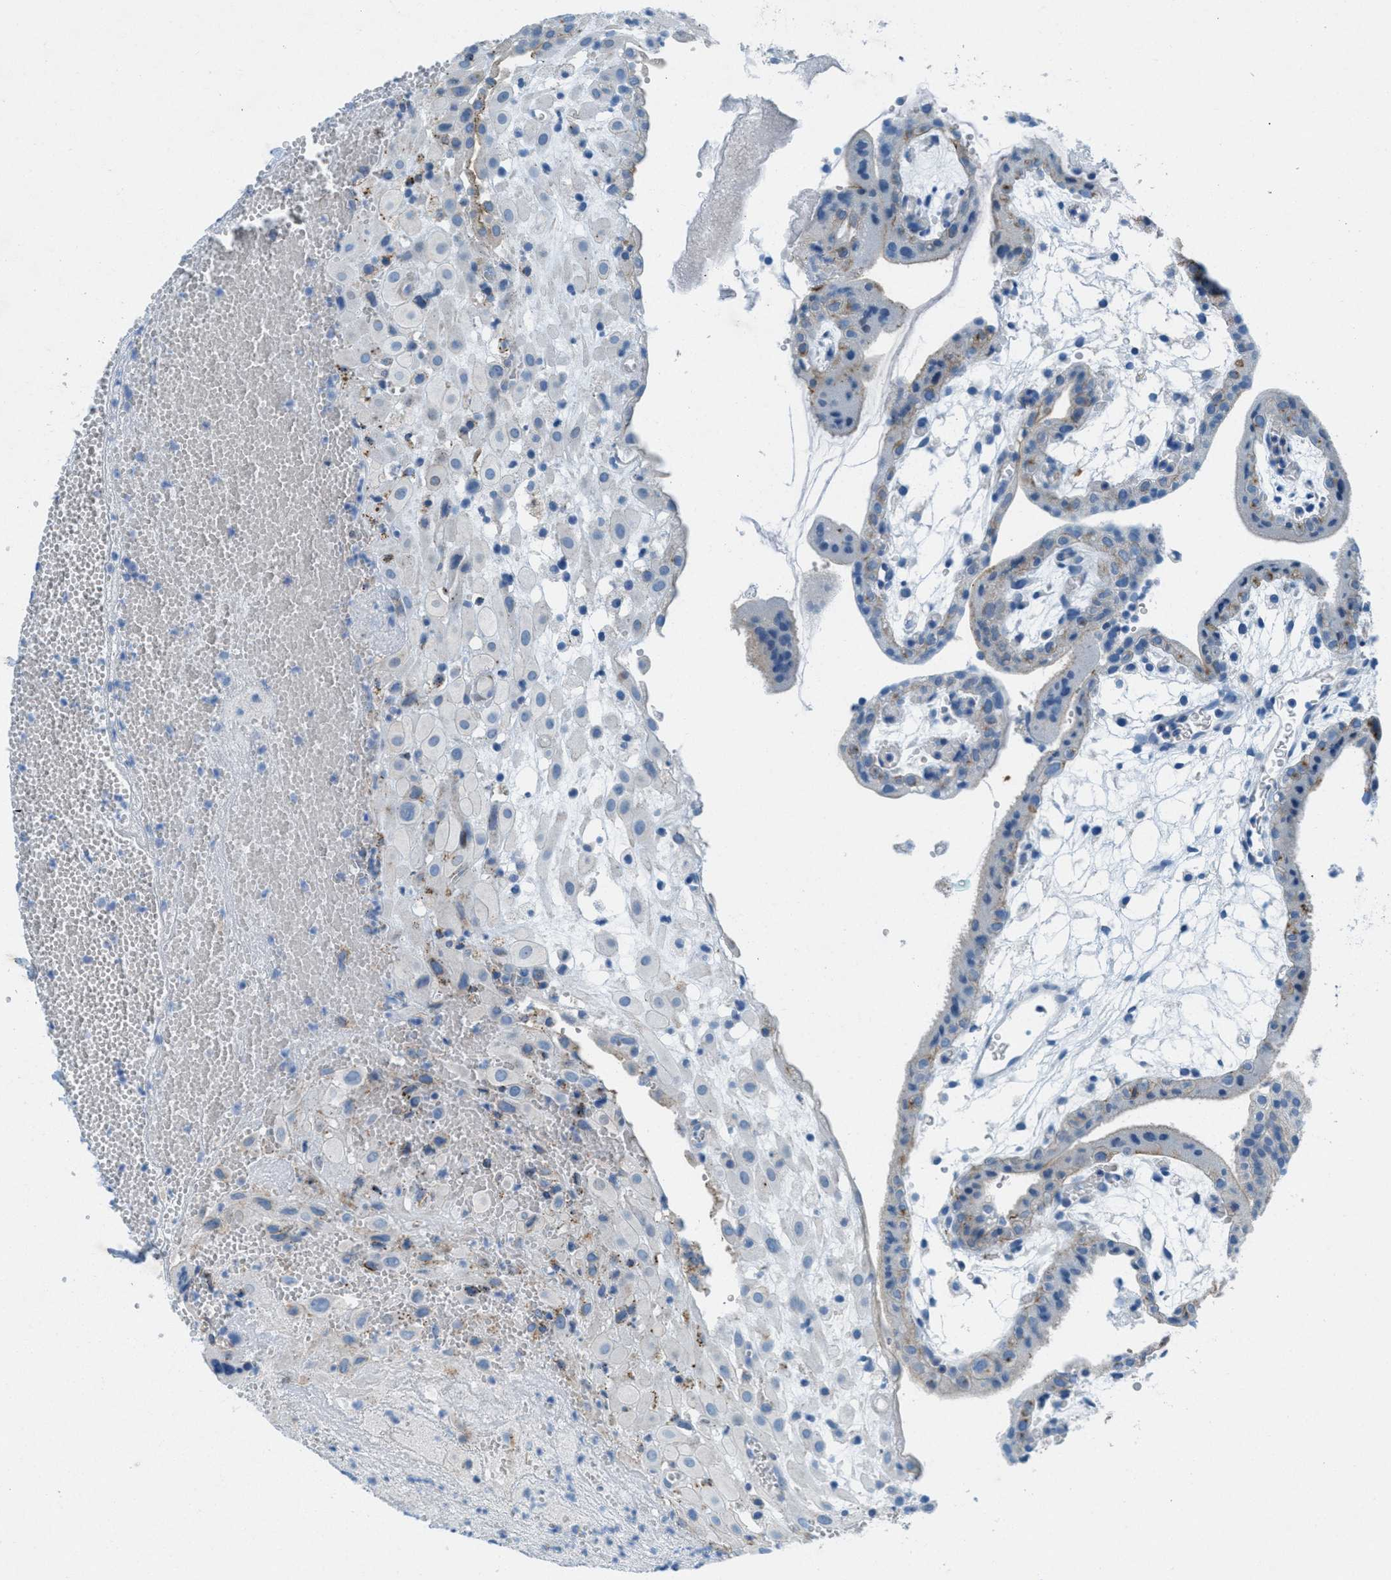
{"staining": {"intensity": "negative", "quantity": "none", "location": "none"}, "tissue": "placenta", "cell_type": "Decidual cells", "image_type": "normal", "snomed": [{"axis": "morphology", "description": "Normal tissue, NOS"}, {"axis": "topography", "description": "Placenta"}], "caption": "Decidual cells are negative for brown protein staining in normal placenta. Nuclei are stained in blue.", "gene": "MFSD13A", "patient": {"sex": "female", "age": 18}}